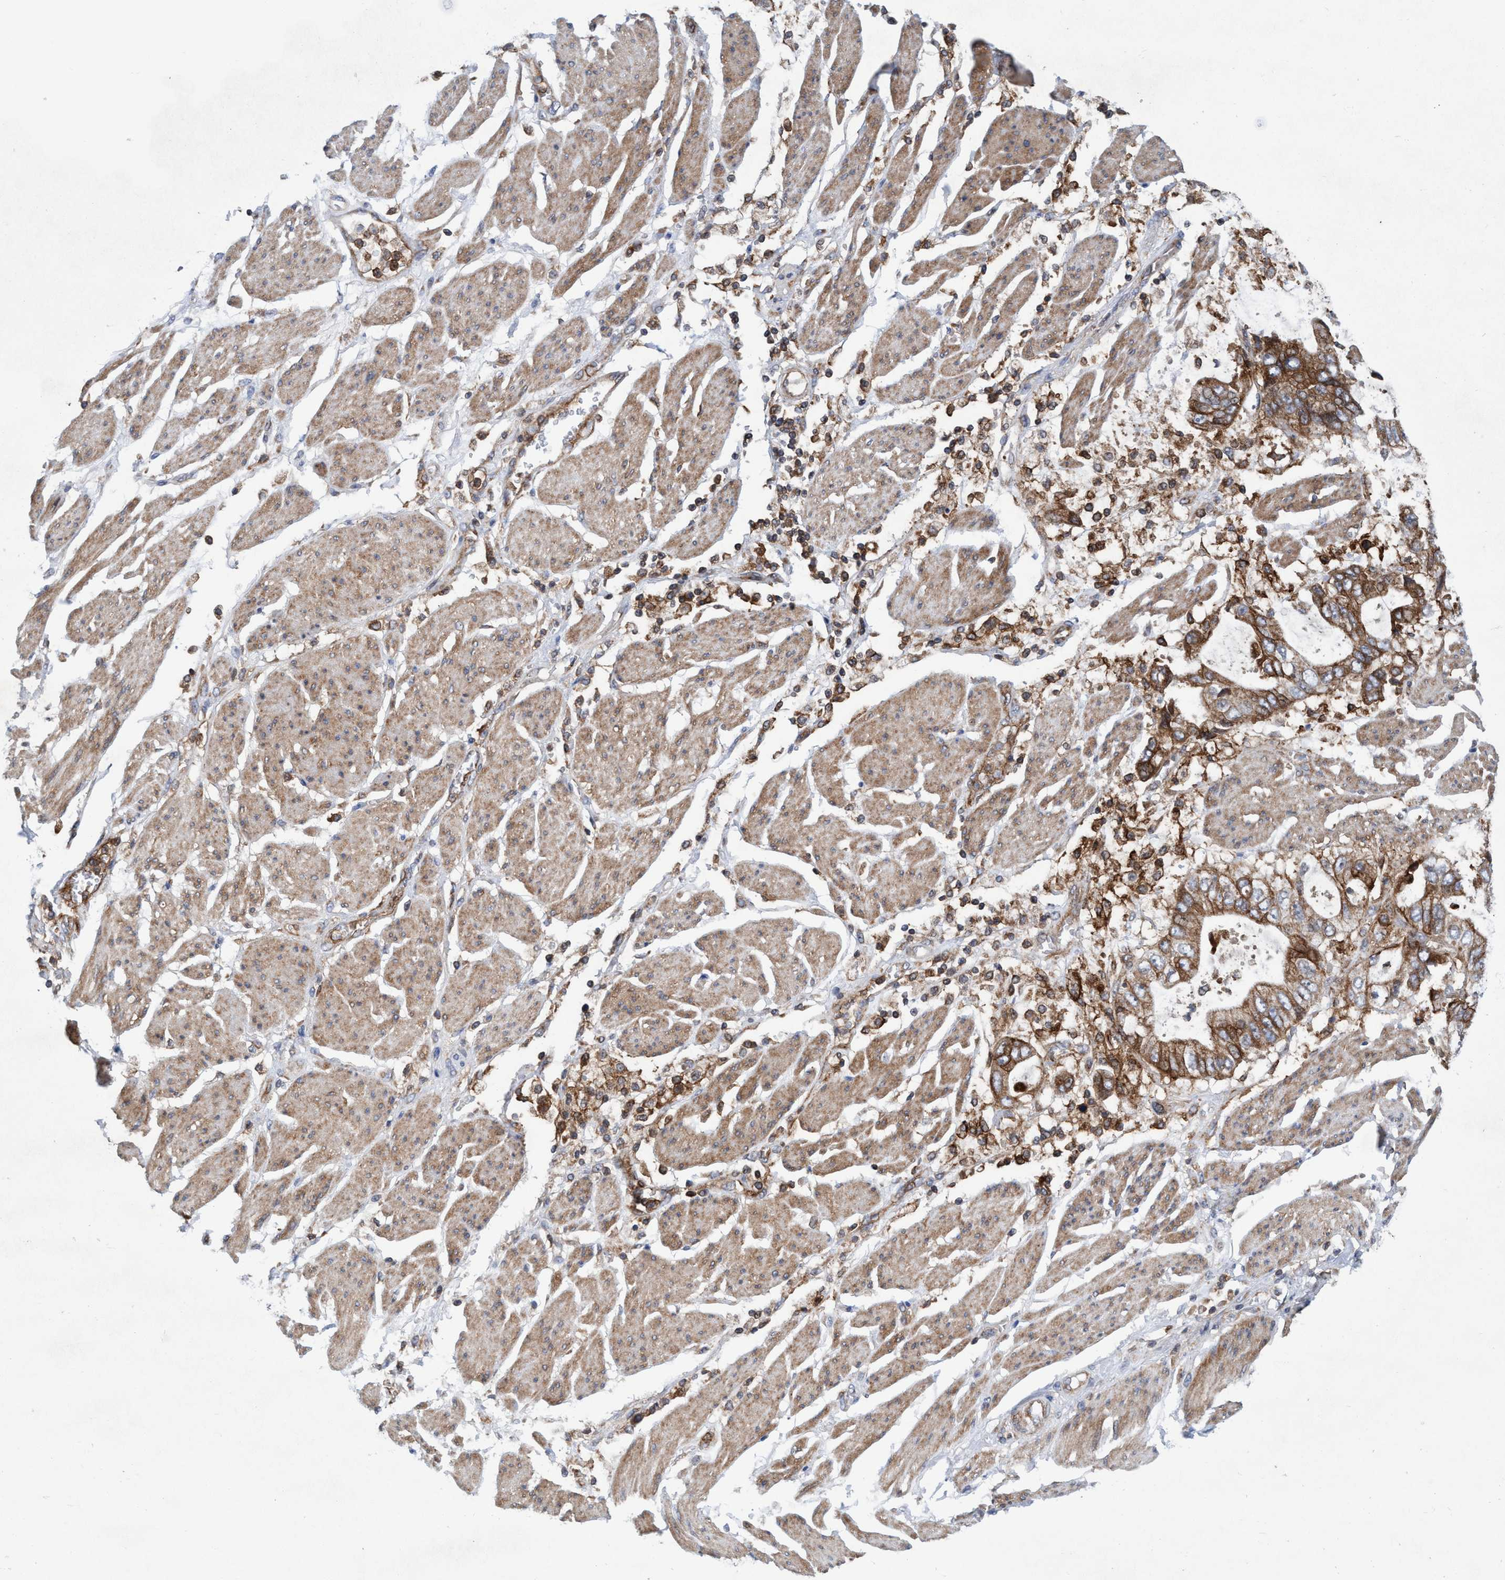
{"staining": {"intensity": "moderate", "quantity": "25%-75%", "location": "cytoplasmic/membranous"}, "tissue": "stomach cancer", "cell_type": "Tumor cells", "image_type": "cancer", "snomed": [{"axis": "morphology", "description": "Normal tissue, NOS"}, {"axis": "morphology", "description": "Adenocarcinoma, NOS"}, {"axis": "topography", "description": "Stomach"}], "caption": "Stomach cancer tissue demonstrates moderate cytoplasmic/membranous expression in approximately 25%-75% of tumor cells, visualized by immunohistochemistry. The protein is shown in brown color, while the nuclei are stained blue.", "gene": "SLC16A3", "patient": {"sex": "male", "age": 62}}